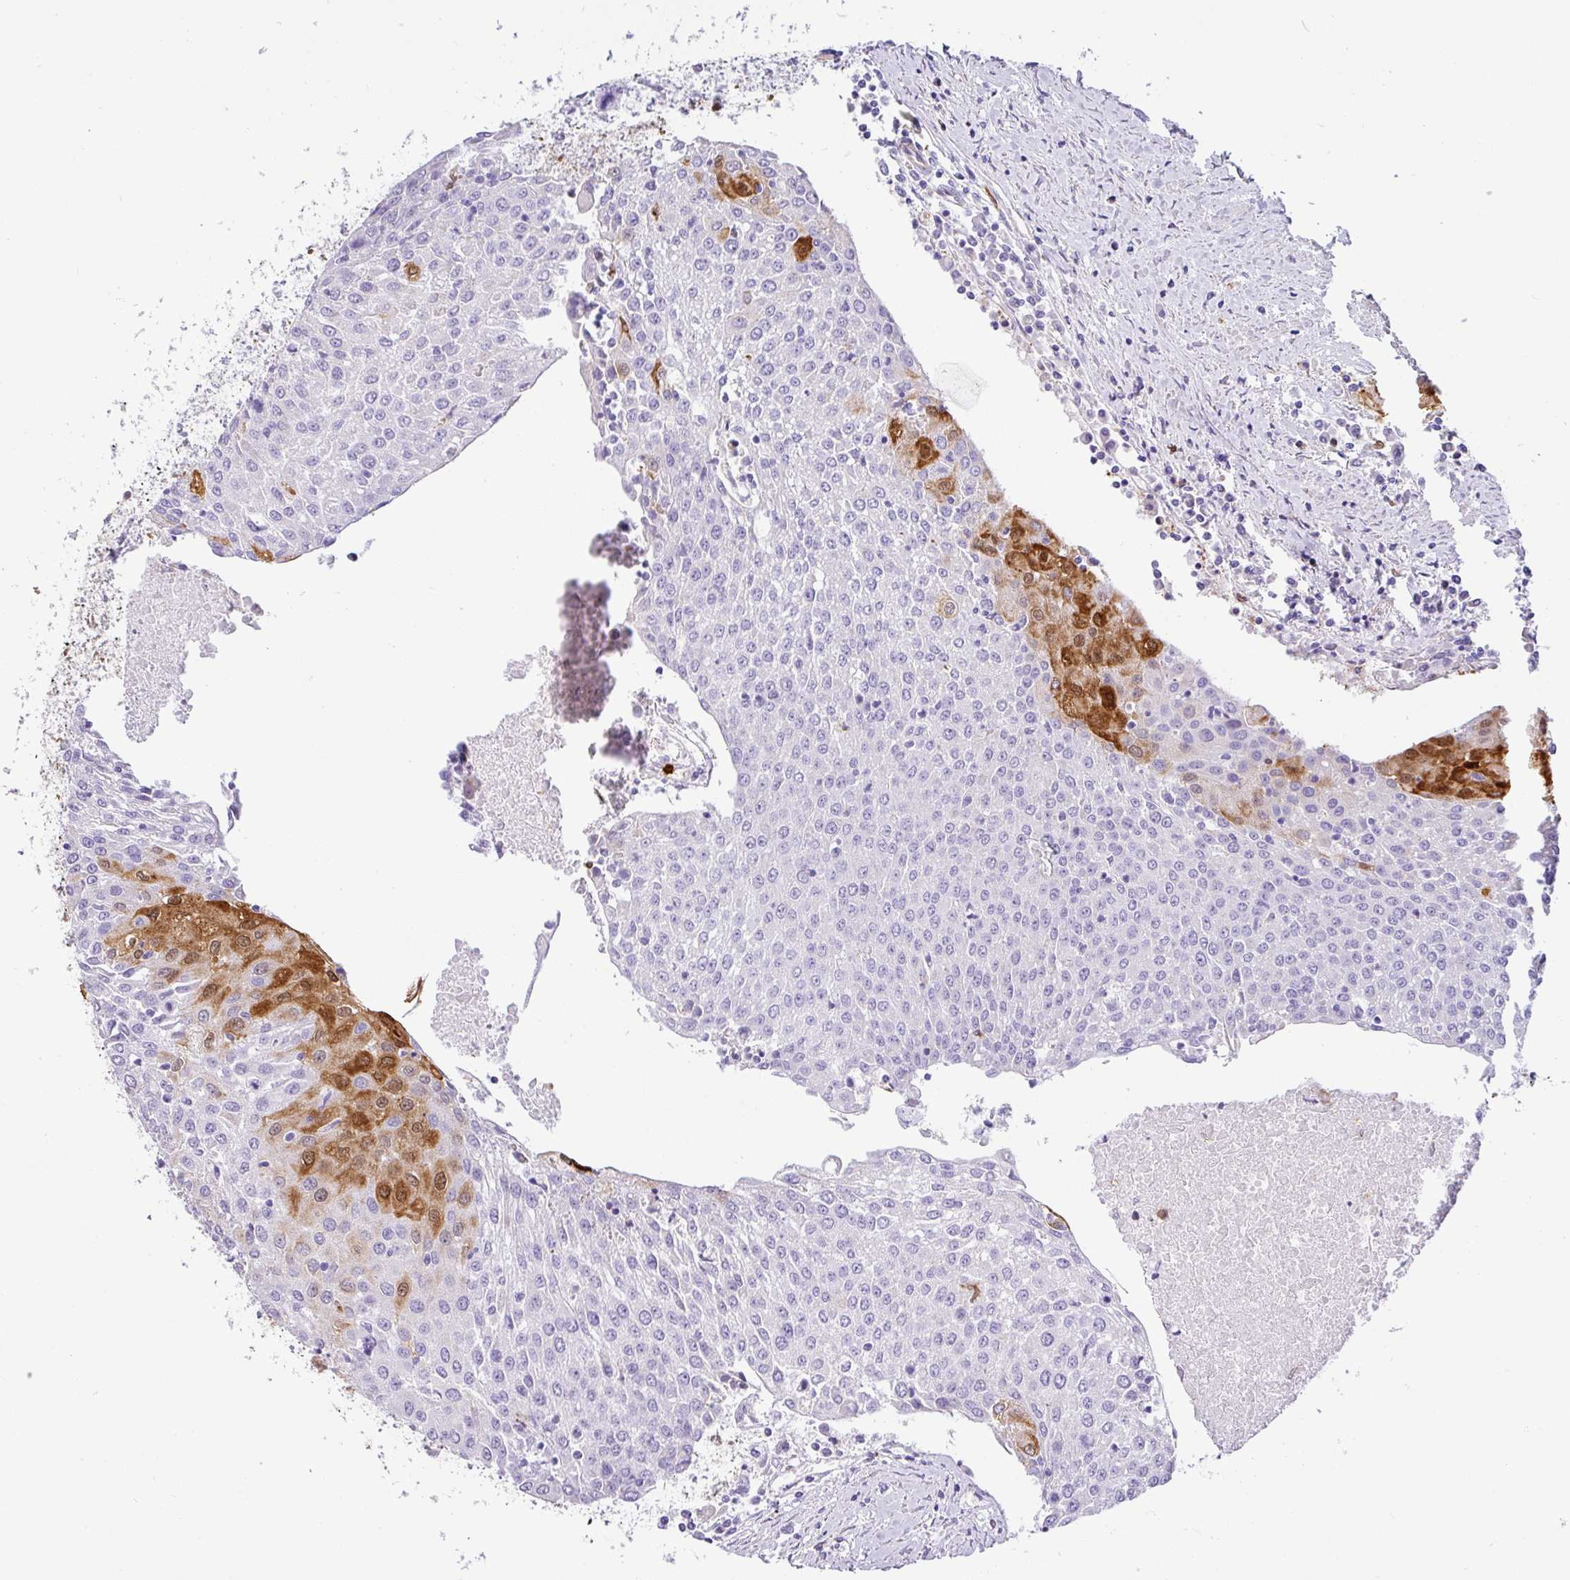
{"staining": {"intensity": "moderate", "quantity": "<25%", "location": "cytoplasmic/membranous,nuclear"}, "tissue": "urothelial cancer", "cell_type": "Tumor cells", "image_type": "cancer", "snomed": [{"axis": "morphology", "description": "Urothelial carcinoma, High grade"}, {"axis": "topography", "description": "Urinary bladder"}], "caption": "Immunohistochemical staining of high-grade urothelial carcinoma demonstrates low levels of moderate cytoplasmic/membranous and nuclear expression in approximately <25% of tumor cells.", "gene": "SH2D3C", "patient": {"sex": "female", "age": 85}}